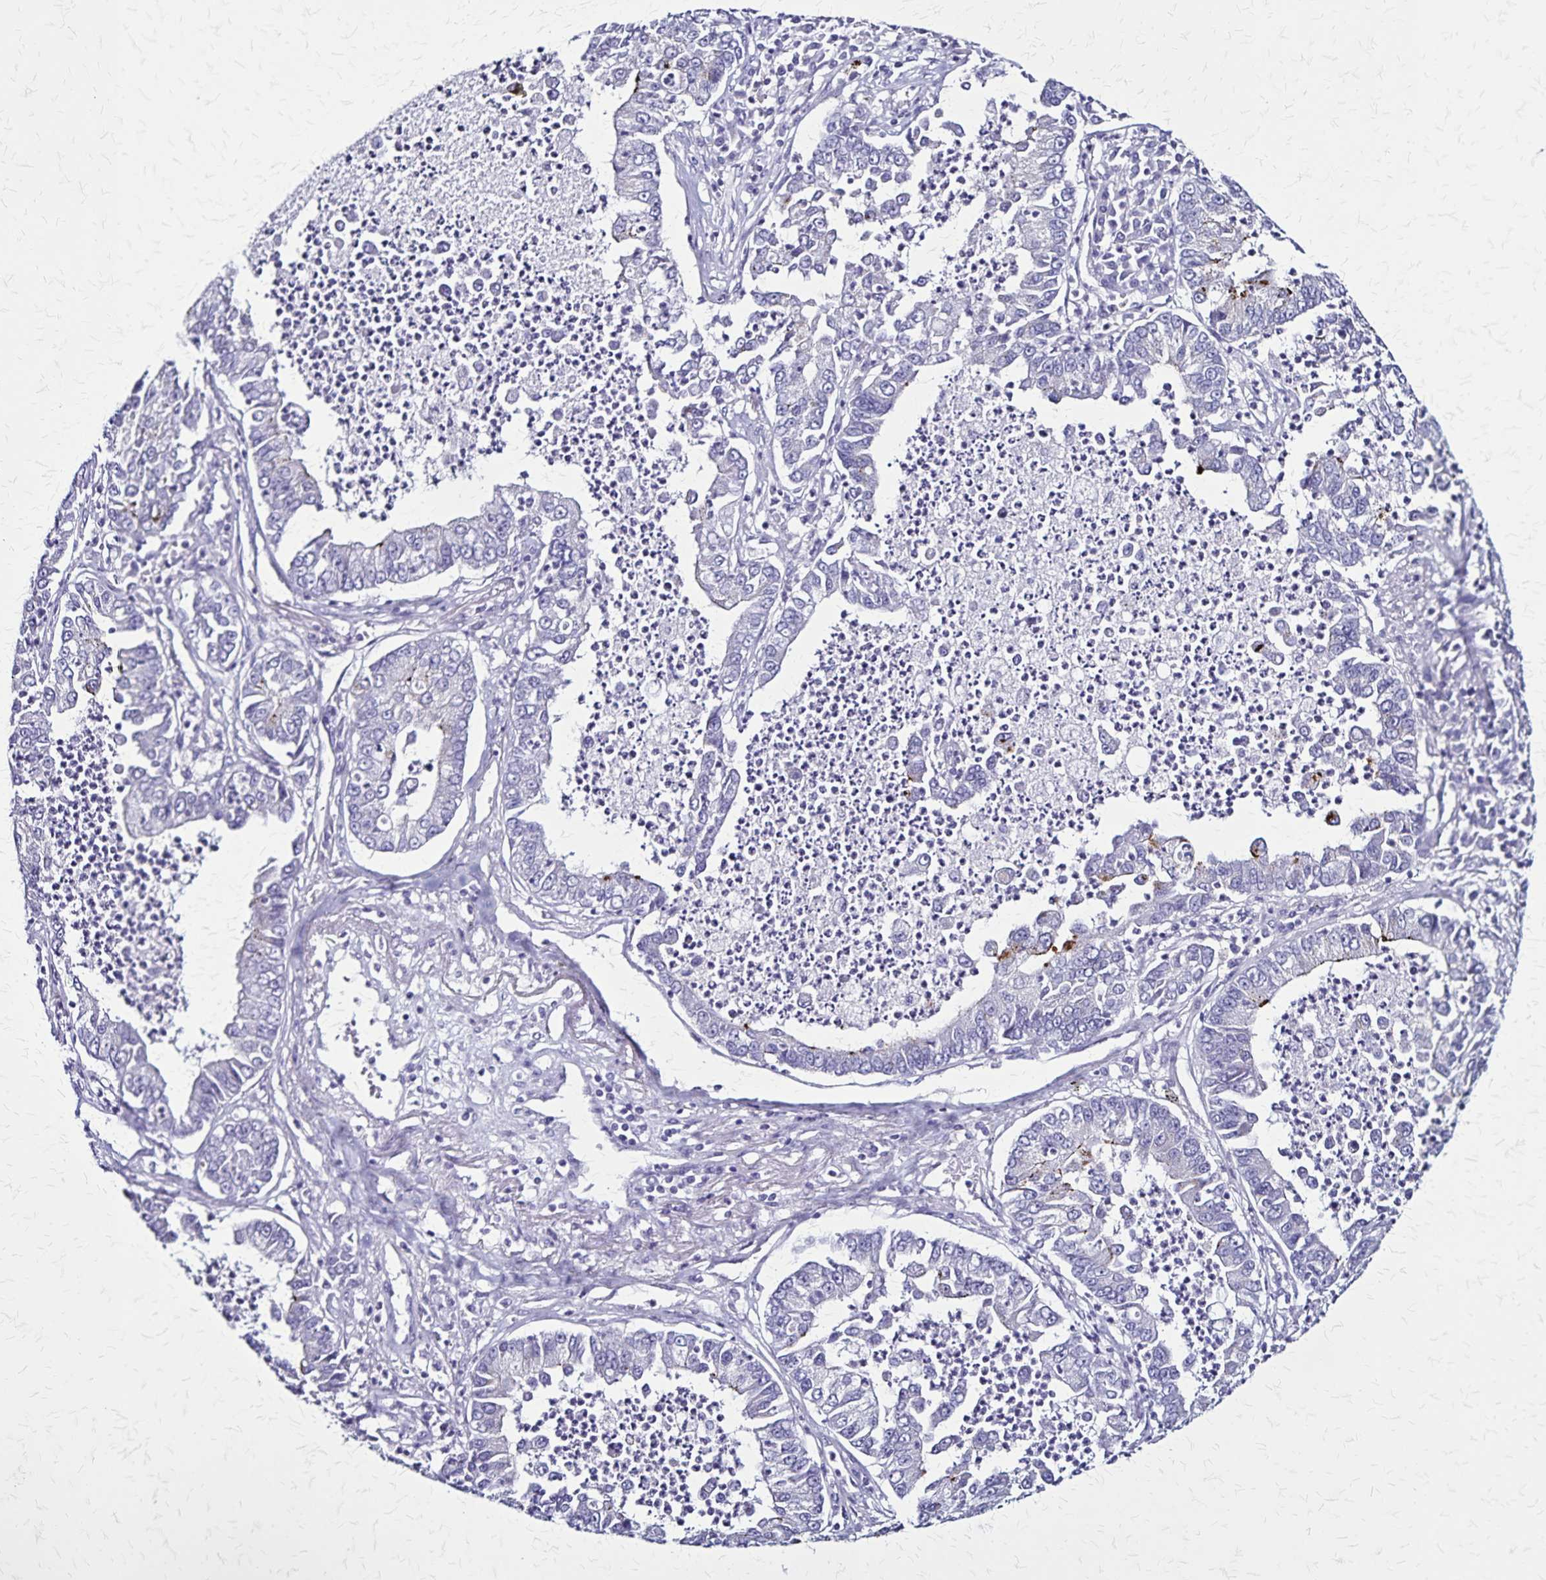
{"staining": {"intensity": "negative", "quantity": "none", "location": "none"}, "tissue": "lung cancer", "cell_type": "Tumor cells", "image_type": "cancer", "snomed": [{"axis": "morphology", "description": "Adenocarcinoma, NOS"}, {"axis": "topography", "description": "Lung"}], "caption": "Immunohistochemistry (IHC) photomicrograph of neoplastic tissue: lung cancer (adenocarcinoma) stained with DAB (3,3'-diaminobenzidine) shows no significant protein positivity in tumor cells. (DAB (3,3'-diaminobenzidine) immunohistochemistry (IHC), high magnification).", "gene": "PLXNA4", "patient": {"sex": "female", "age": 57}}